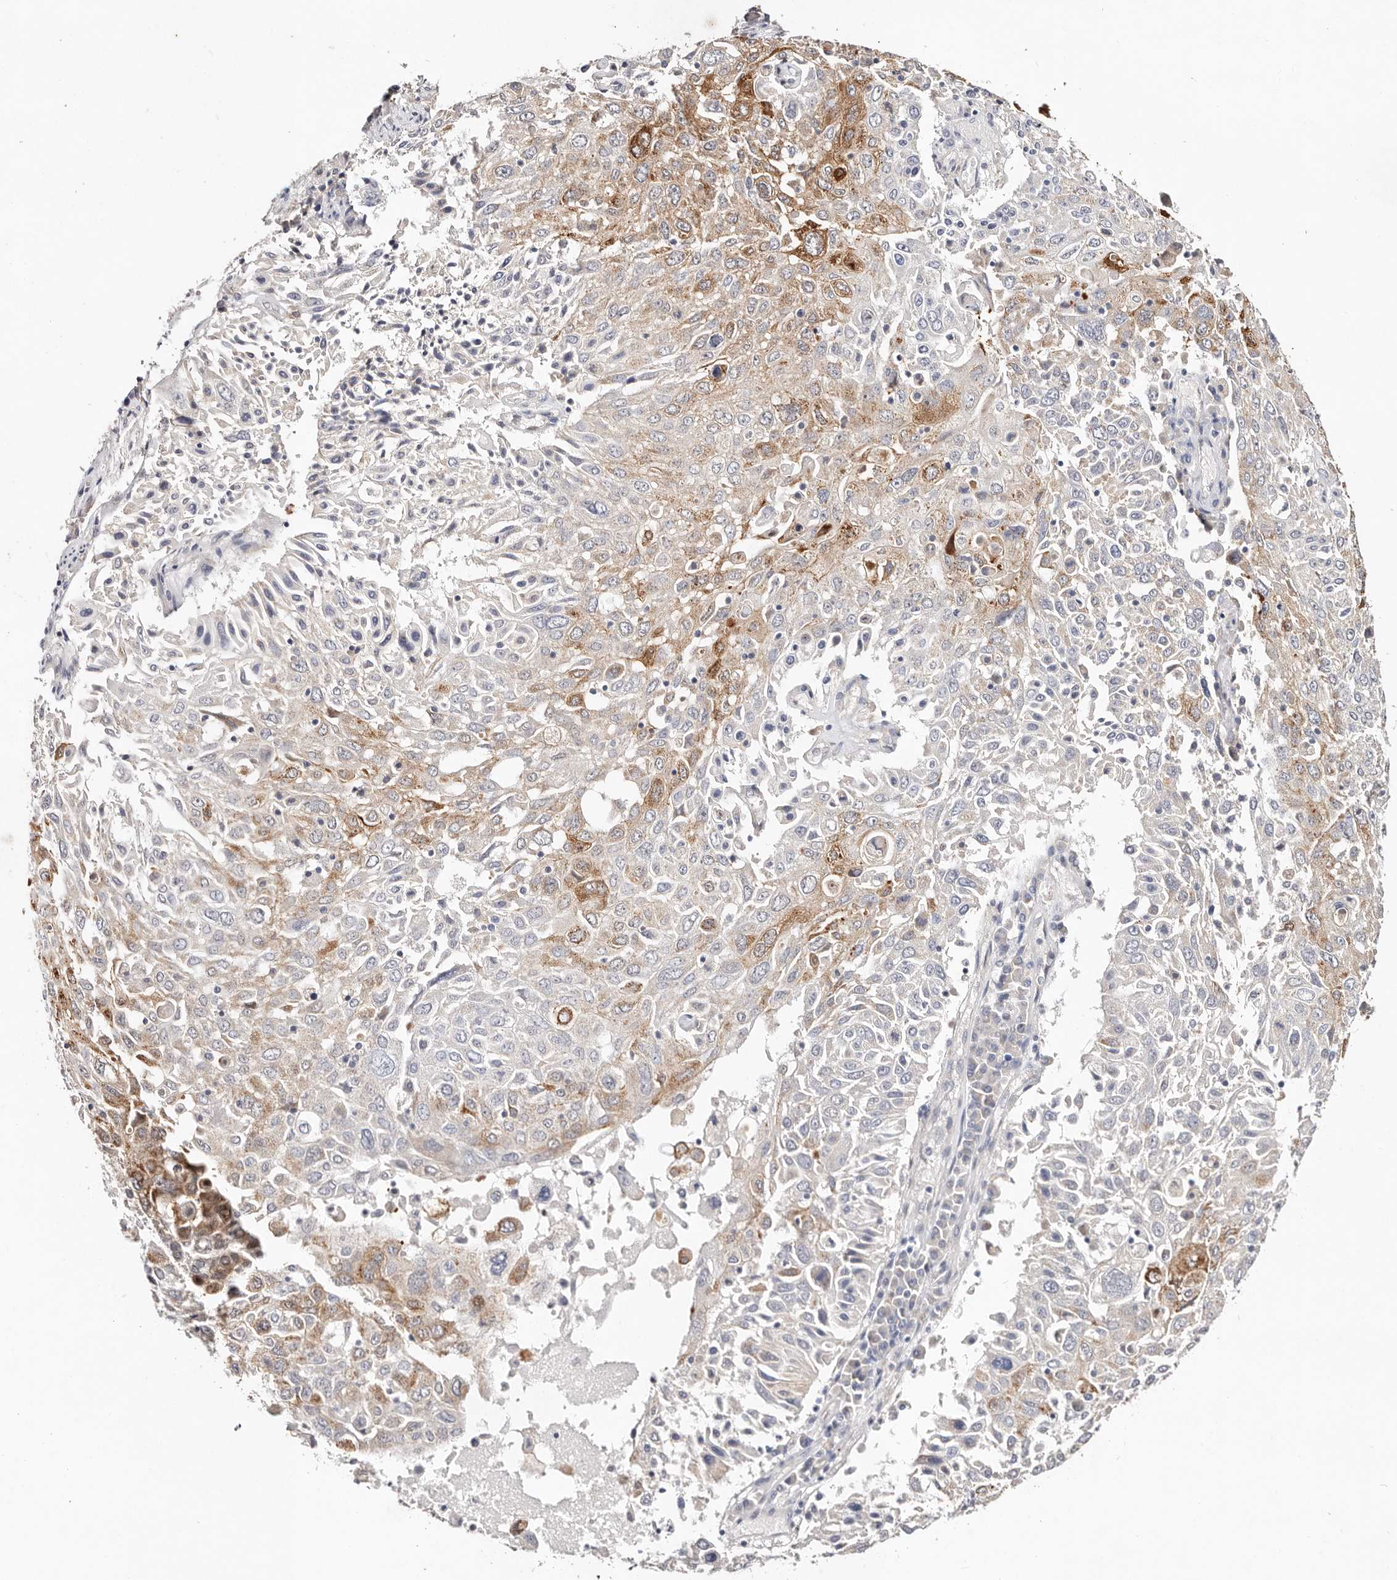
{"staining": {"intensity": "moderate", "quantity": "25%-75%", "location": "cytoplasmic/membranous"}, "tissue": "lung cancer", "cell_type": "Tumor cells", "image_type": "cancer", "snomed": [{"axis": "morphology", "description": "Squamous cell carcinoma, NOS"}, {"axis": "topography", "description": "Lung"}], "caption": "A histopathology image of lung cancer (squamous cell carcinoma) stained for a protein shows moderate cytoplasmic/membranous brown staining in tumor cells. (DAB (3,3'-diaminobenzidine) IHC, brown staining for protein, blue staining for nuclei).", "gene": "VIPAS39", "patient": {"sex": "male", "age": 65}}